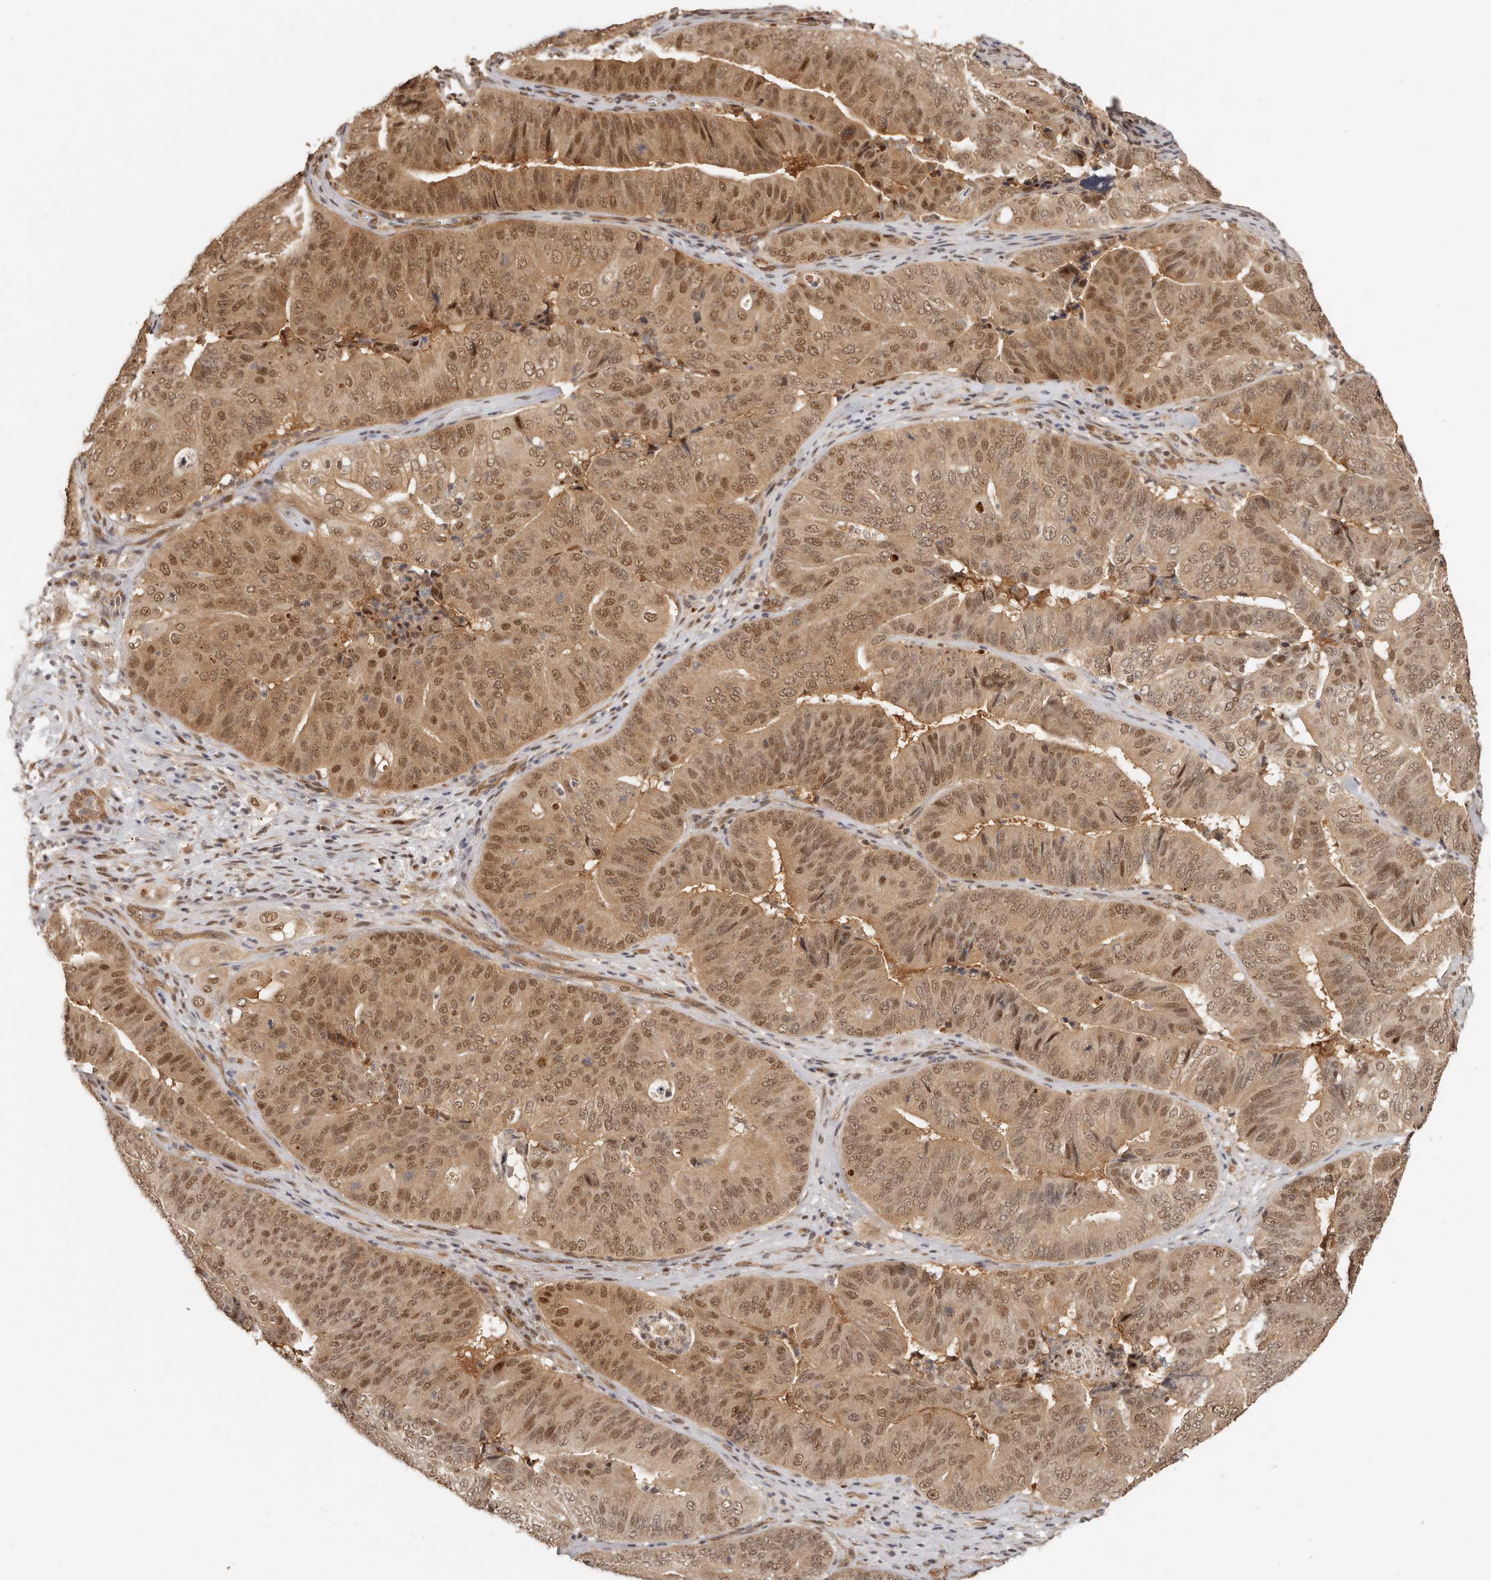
{"staining": {"intensity": "moderate", "quantity": ">75%", "location": "cytoplasmic/membranous,nuclear"}, "tissue": "pancreatic cancer", "cell_type": "Tumor cells", "image_type": "cancer", "snomed": [{"axis": "morphology", "description": "Adenocarcinoma, NOS"}, {"axis": "topography", "description": "Pancreas"}], "caption": "Immunohistochemistry (IHC) staining of pancreatic cancer (adenocarcinoma), which displays medium levels of moderate cytoplasmic/membranous and nuclear expression in about >75% of tumor cells indicating moderate cytoplasmic/membranous and nuclear protein expression. The staining was performed using DAB (3,3'-diaminobenzidine) (brown) for protein detection and nuclei were counterstained in hematoxylin (blue).", "gene": "PSMA5", "patient": {"sex": "female", "age": 77}}